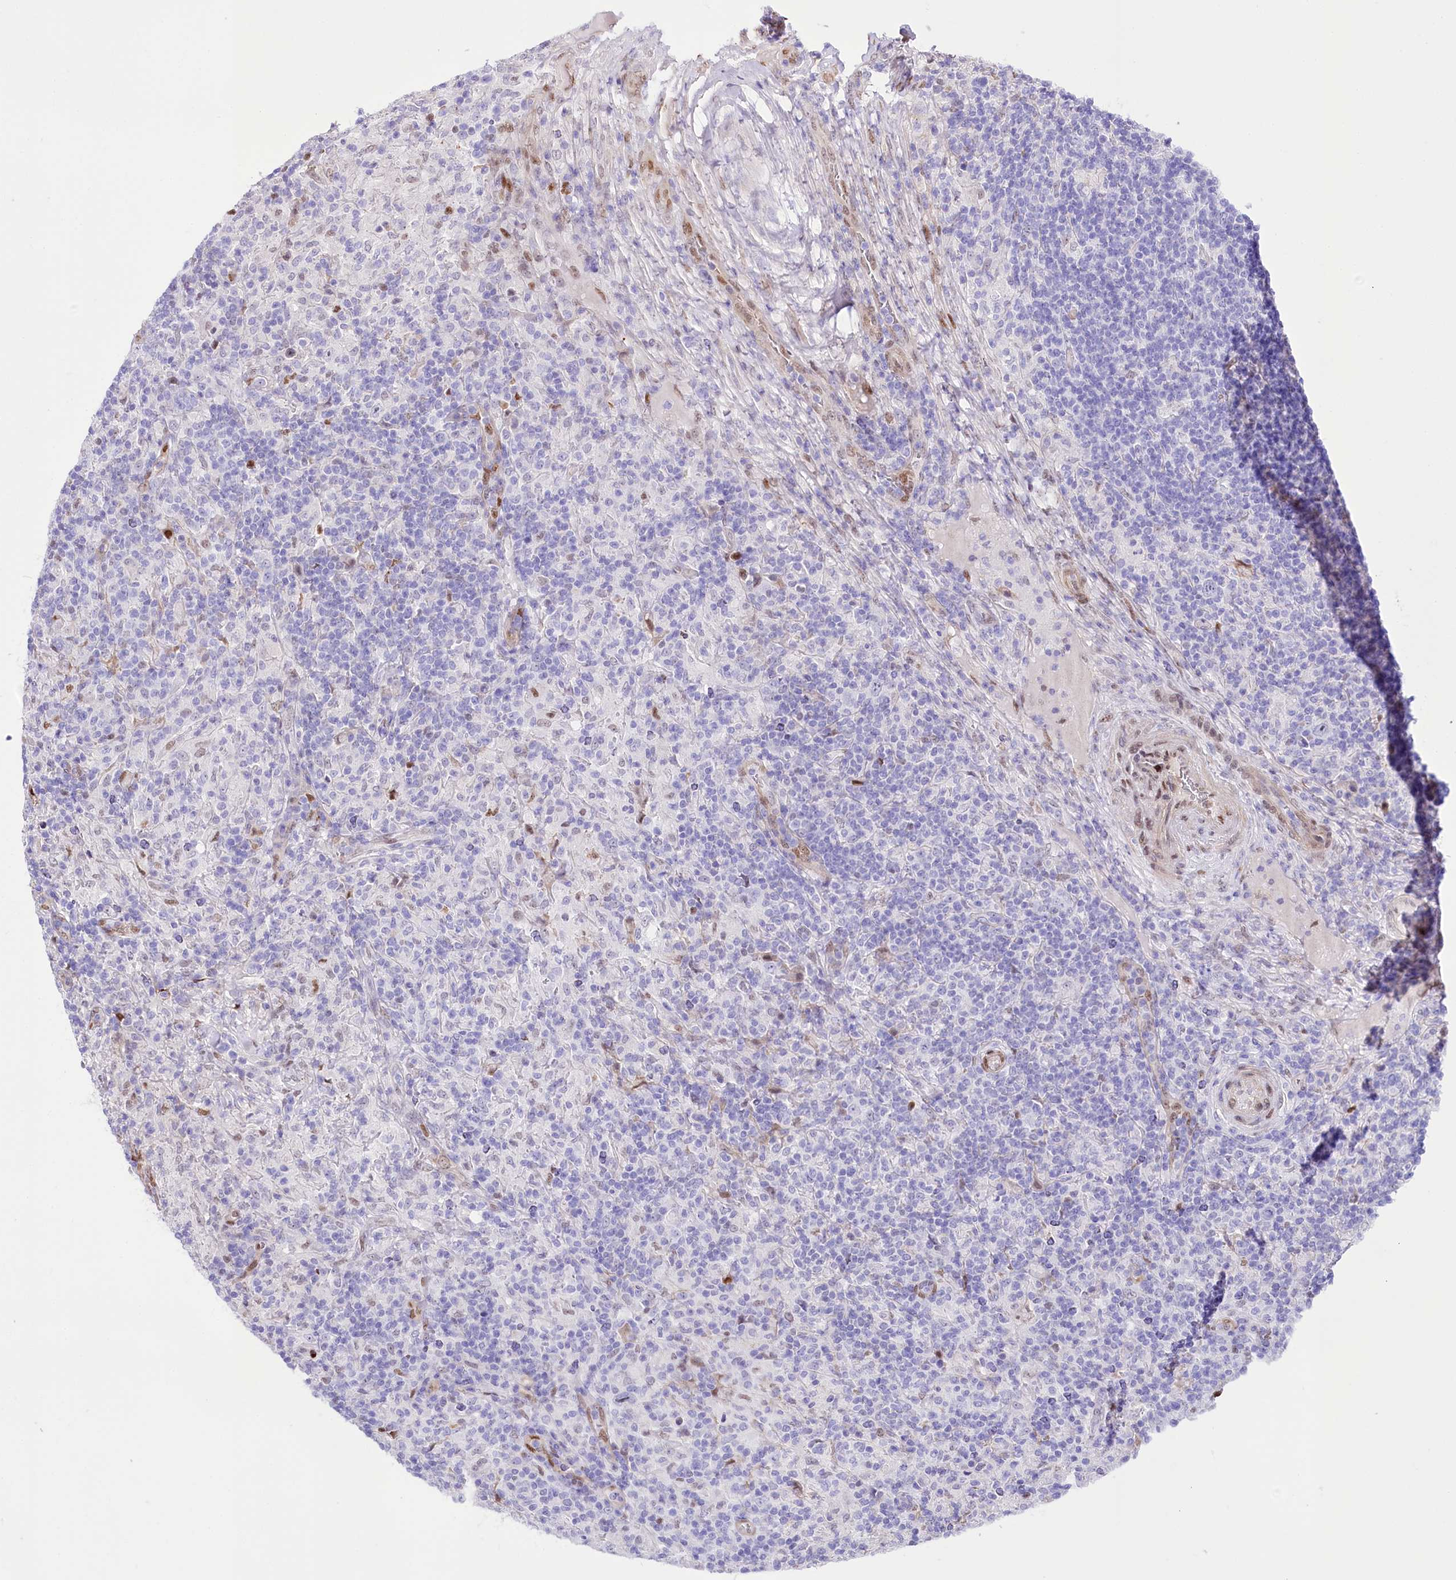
{"staining": {"intensity": "negative", "quantity": "none", "location": "none"}, "tissue": "lymphoma", "cell_type": "Tumor cells", "image_type": "cancer", "snomed": [{"axis": "morphology", "description": "Hodgkin's disease, NOS"}, {"axis": "topography", "description": "Lymph node"}], "caption": "This is an immunohistochemistry (IHC) image of lymphoma. There is no staining in tumor cells.", "gene": "PTMS", "patient": {"sex": "male", "age": 70}}